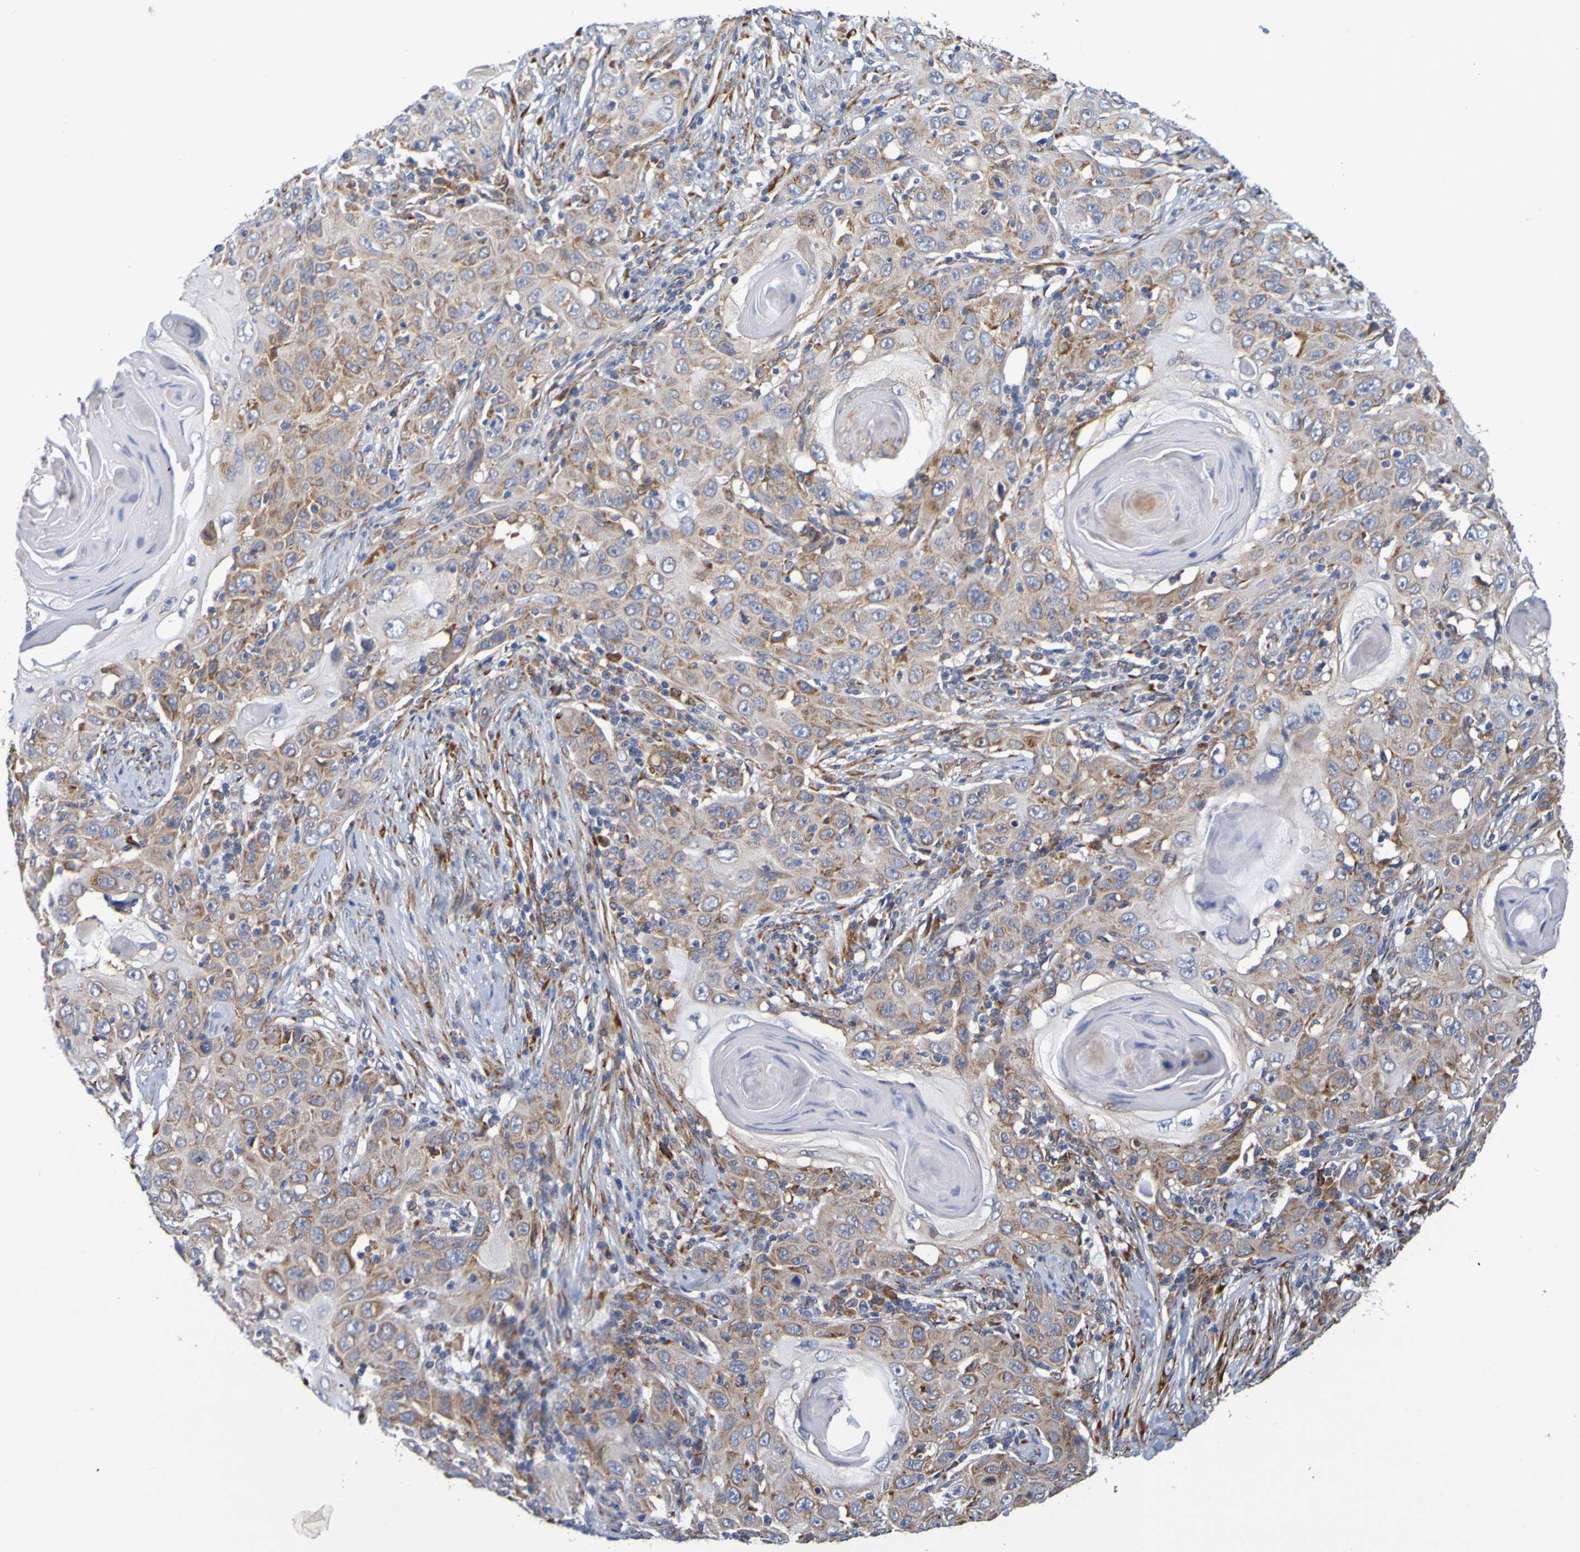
{"staining": {"intensity": "moderate", "quantity": ">75%", "location": "cytoplasmic/membranous"}, "tissue": "skin cancer", "cell_type": "Tumor cells", "image_type": "cancer", "snomed": [{"axis": "morphology", "description": "Squamous cell carcinoma, NOS"}, {"axis": "topography", "description": "Skin"}], "caption": "Immunohistochemical staining of skin cancer reveals medium levels of moderate cytoplasmic/membranous staining in about >75% of tumor cells.", "gene": "SIL1", "patient": {"sex": "female", "age": 88}}